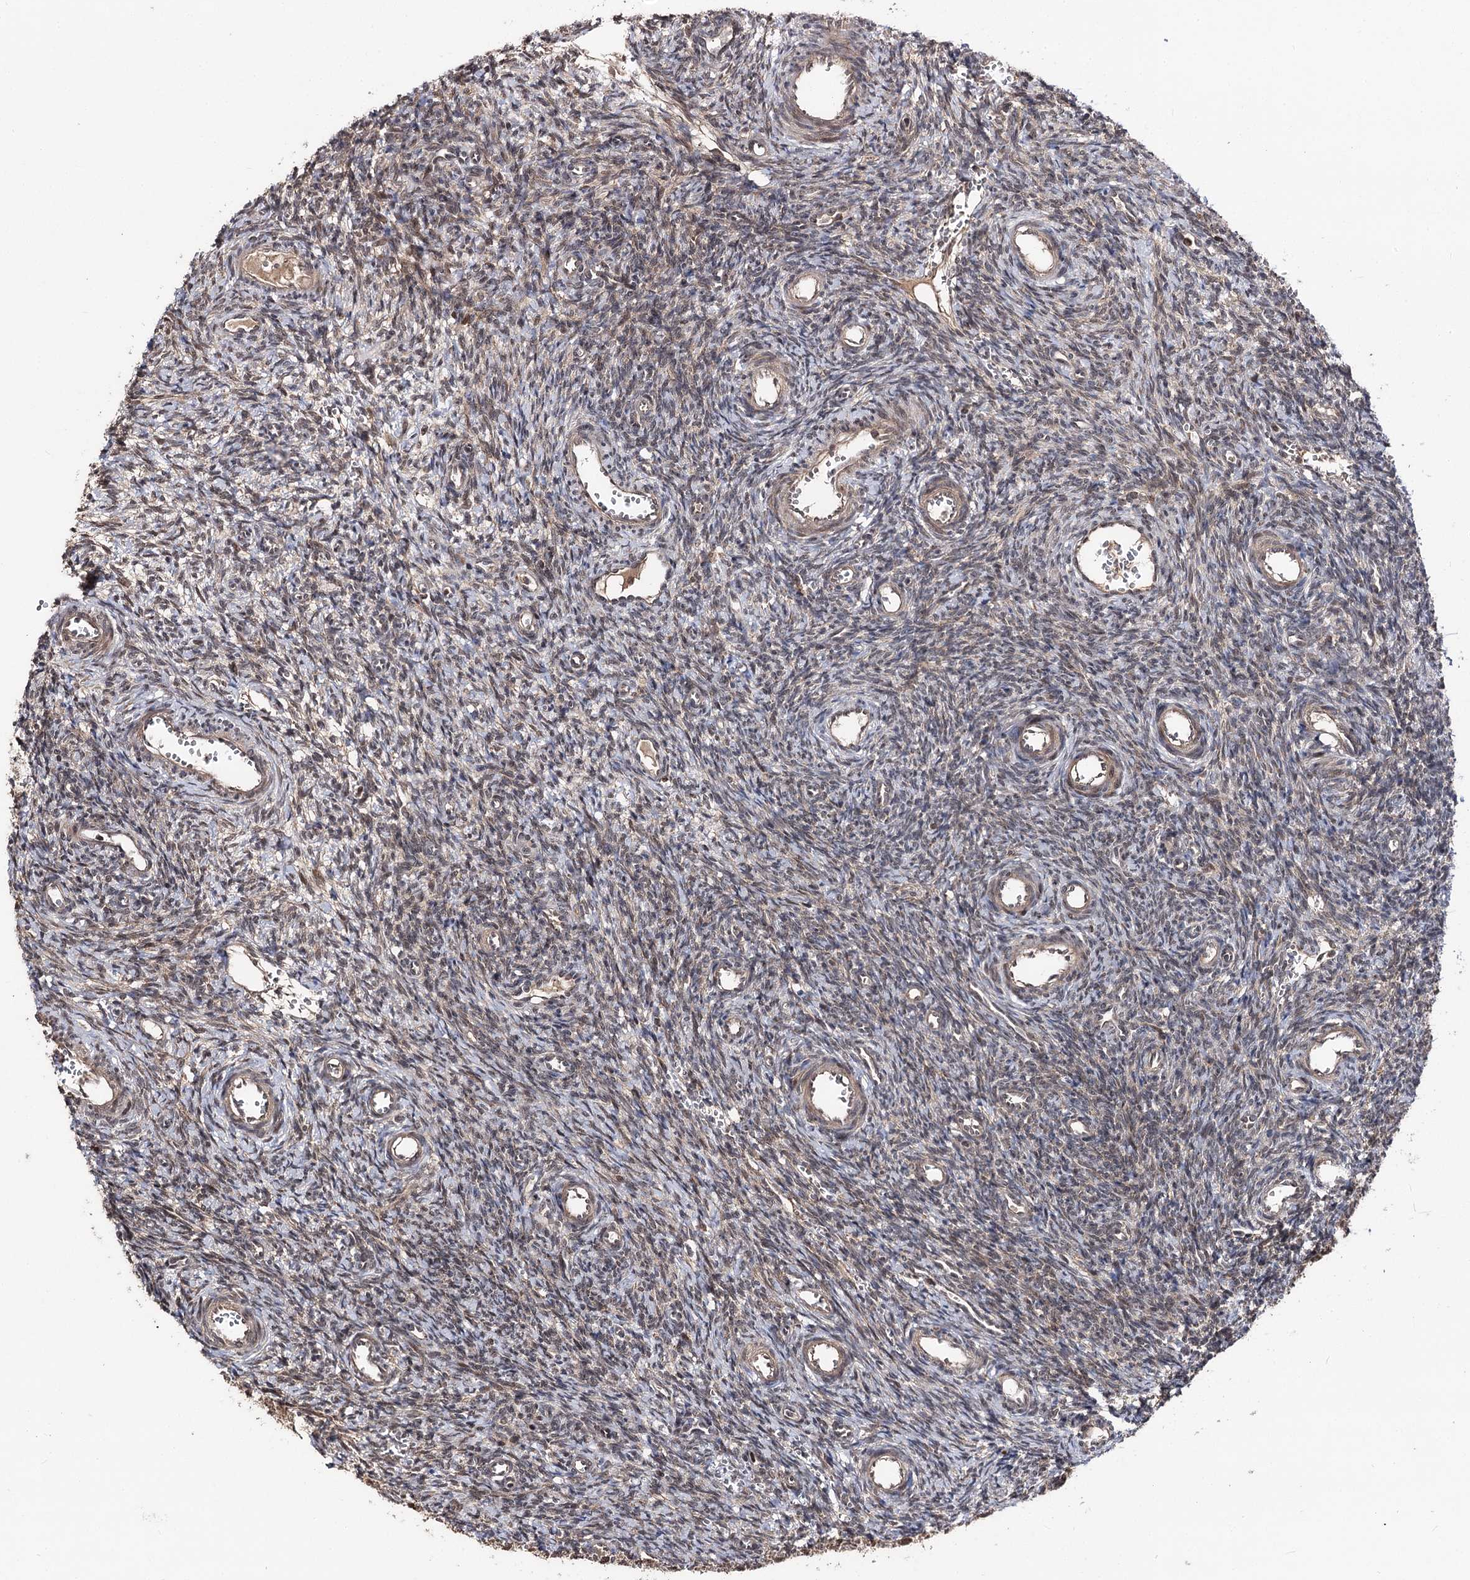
{"staining": {"intensity": "moderate", "quantity": "25%-75%", "location": "cytoplasmic/membranous,nuclear"}, "tissue": "ovary", "cell_type": "Ovarian stroma cells", "image_type": "normal", "snomed": [{"axis": "morphology", "description": "Normal tissue, NOS"}, {"axis": "topography", "description": "Ovary"}], "caption": "Immunohistochemistry (IHC) image of benign ovary: ovary stained using IHC exhibits medium levels of moderate protein expression localized specifically in the cytoplasmic/membranous,nuclear of ovarian stroma cells, appearing as a cytoplasmic/membranous,nuclear brown color.", "gene": "FAM53B", "patient": {"sex": "female", "age": 39}}